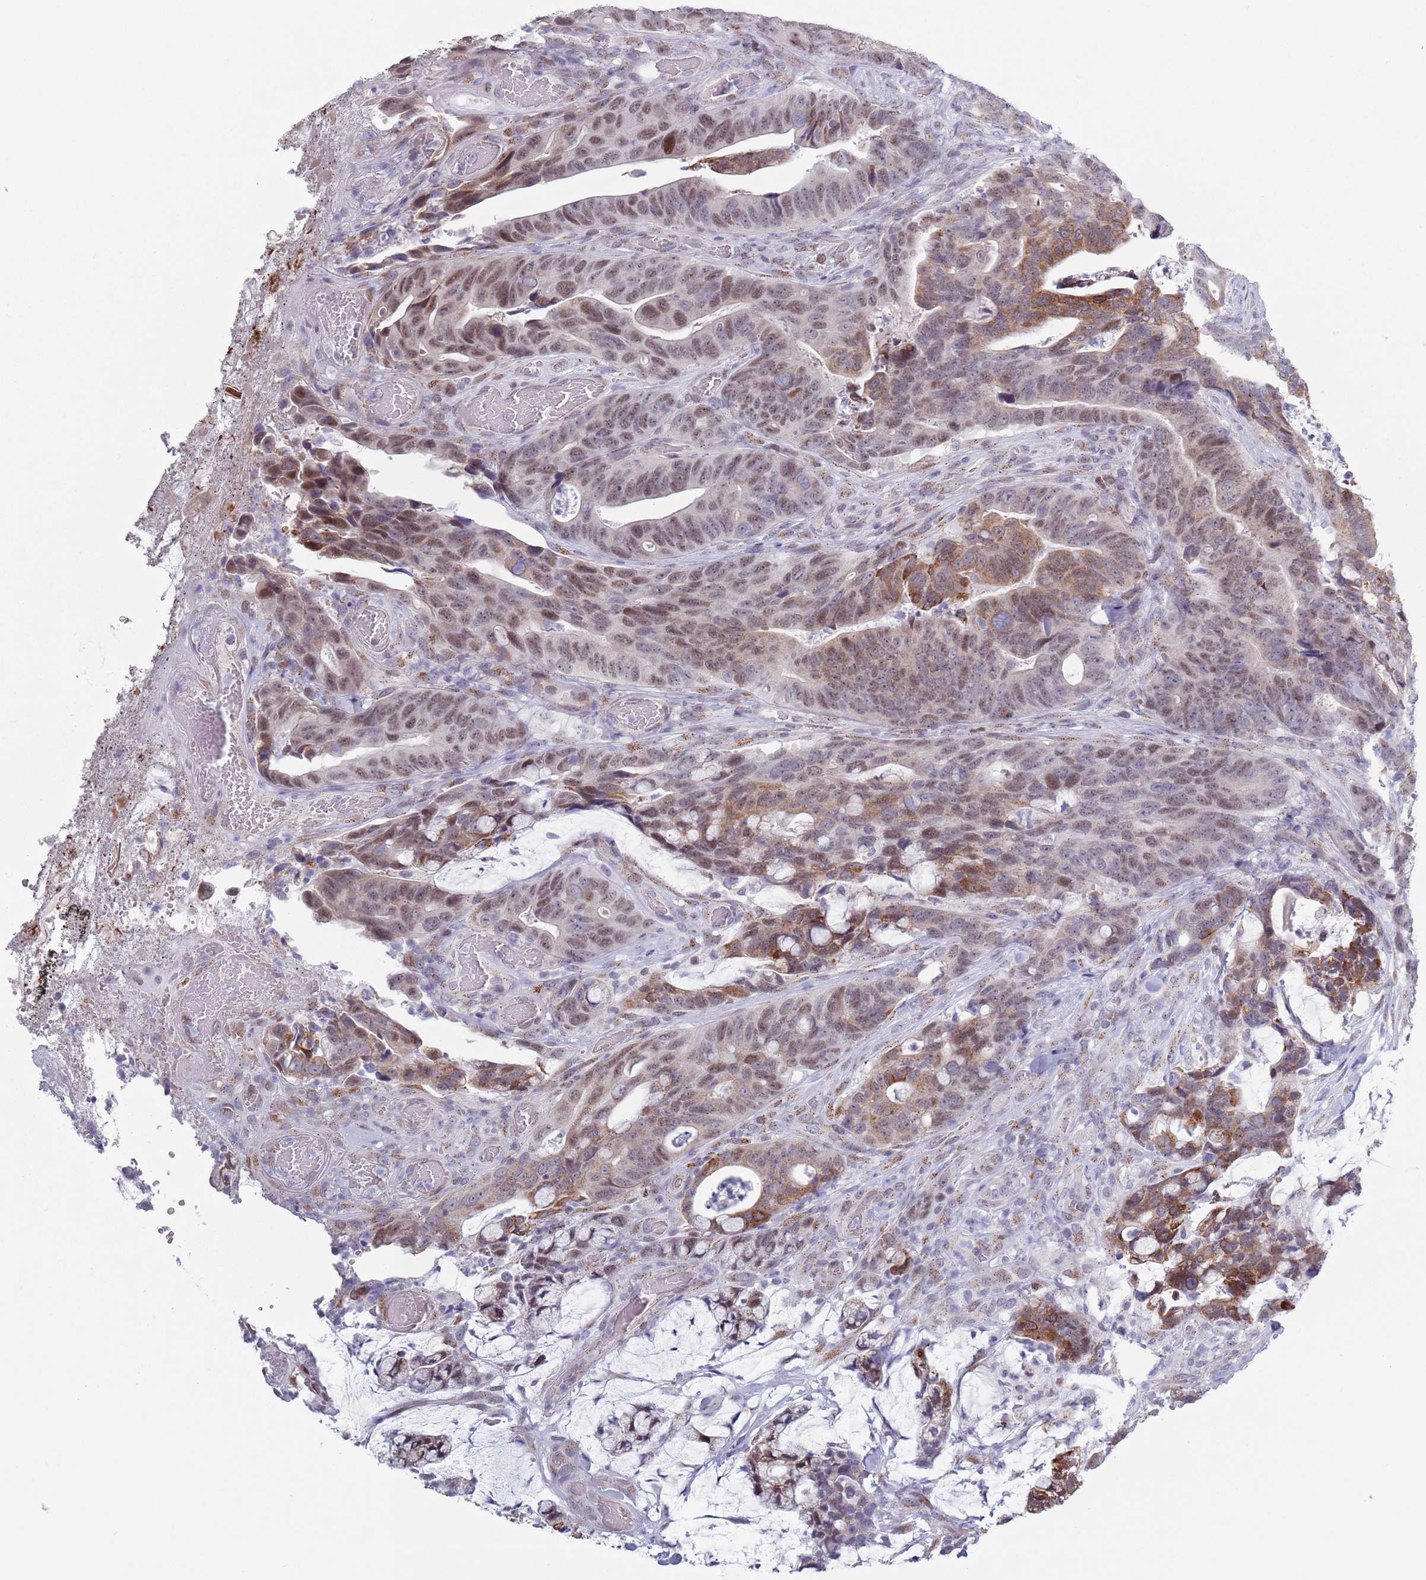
{"staining": {"intensity": "moderate", "quantity": ">75%", "location": "cytoplasmic/membranous,nuclear"}, "tissue": "colorectal cancer", "cell_type": "Tumor cells", "image_type": "cancer", "snomed": [{"axis": "morphology", "description": "Adenocarcinoma, NOS"}, {"axis": "topography", "description": "Colon"}], "caption": "Immunohistochemical staining of adenocarcinoma (colorectal) shows moderate cytoplasmic/membranous and nuclear protein positivity in approximately >75% of tumor cells.", "gene": "ZKSCAN2", "patient": {"sex": "female", "age": 82}}